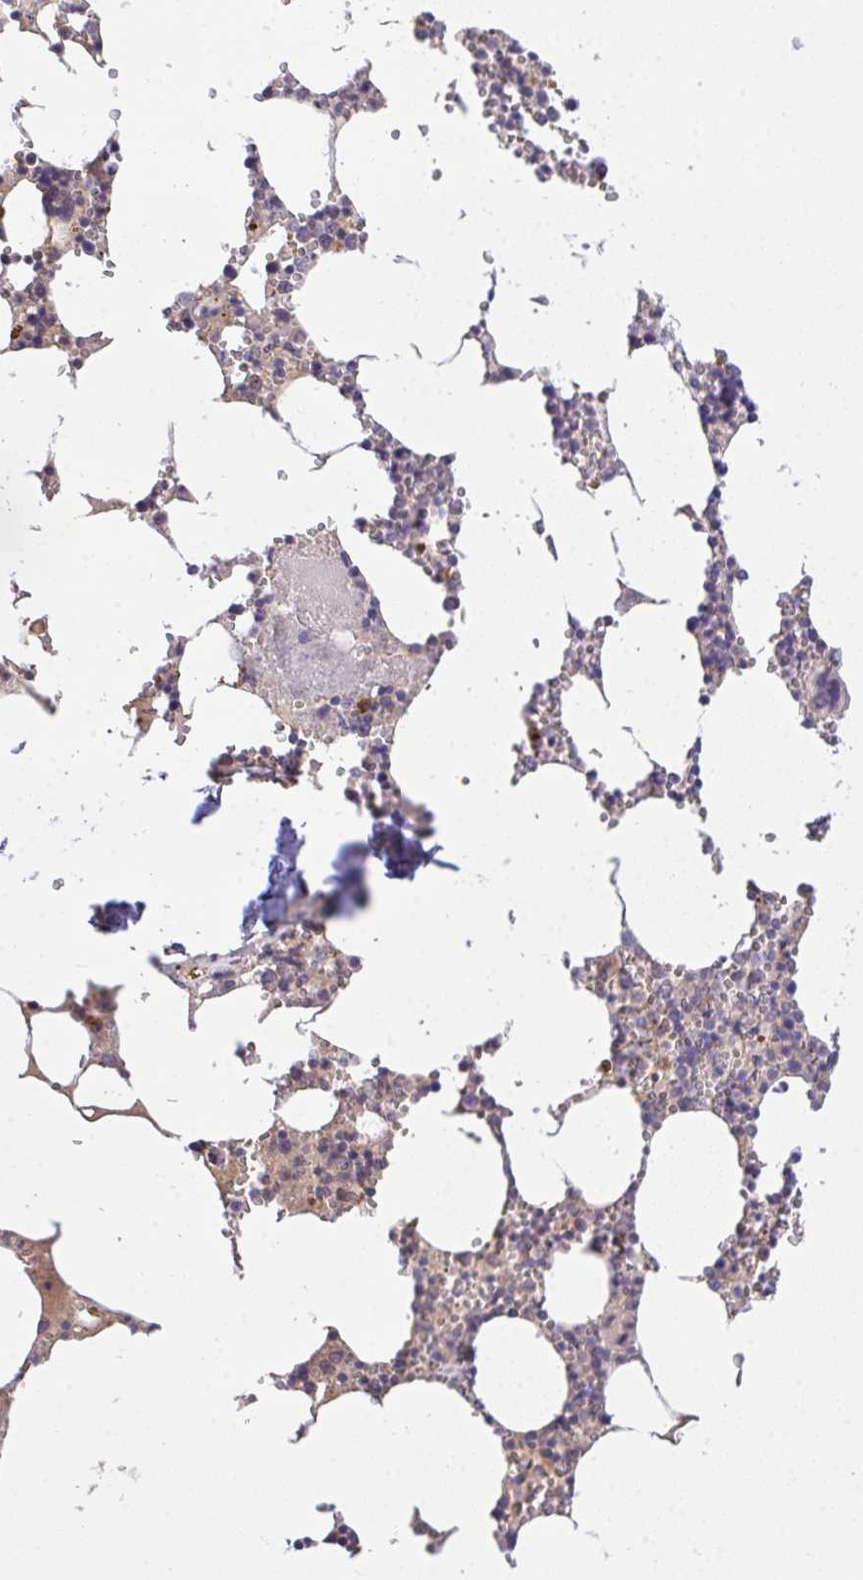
{"staining": {"intensity": "moderate", "quantity": "<25%", "location": "cytoplasmic/membranous"}, "tissue": "bone marrow", "cell_type": "Hematopoietic cells", "image_type": "normal", "snomed": [{"axis": "morphology", "description": "Normal tissue, NOS"}, {"axis": "topography", "description": "Bone marrow"}], "caption": "About <25% of hematopoietic cells in normal human bone marrow demonstrate moderate cytoplasmic/membranous protein positivity as visualized by brown immunohistochemical staining.", "gene": "ZNF581", "patient": {"sex": "male", "age": 54}}